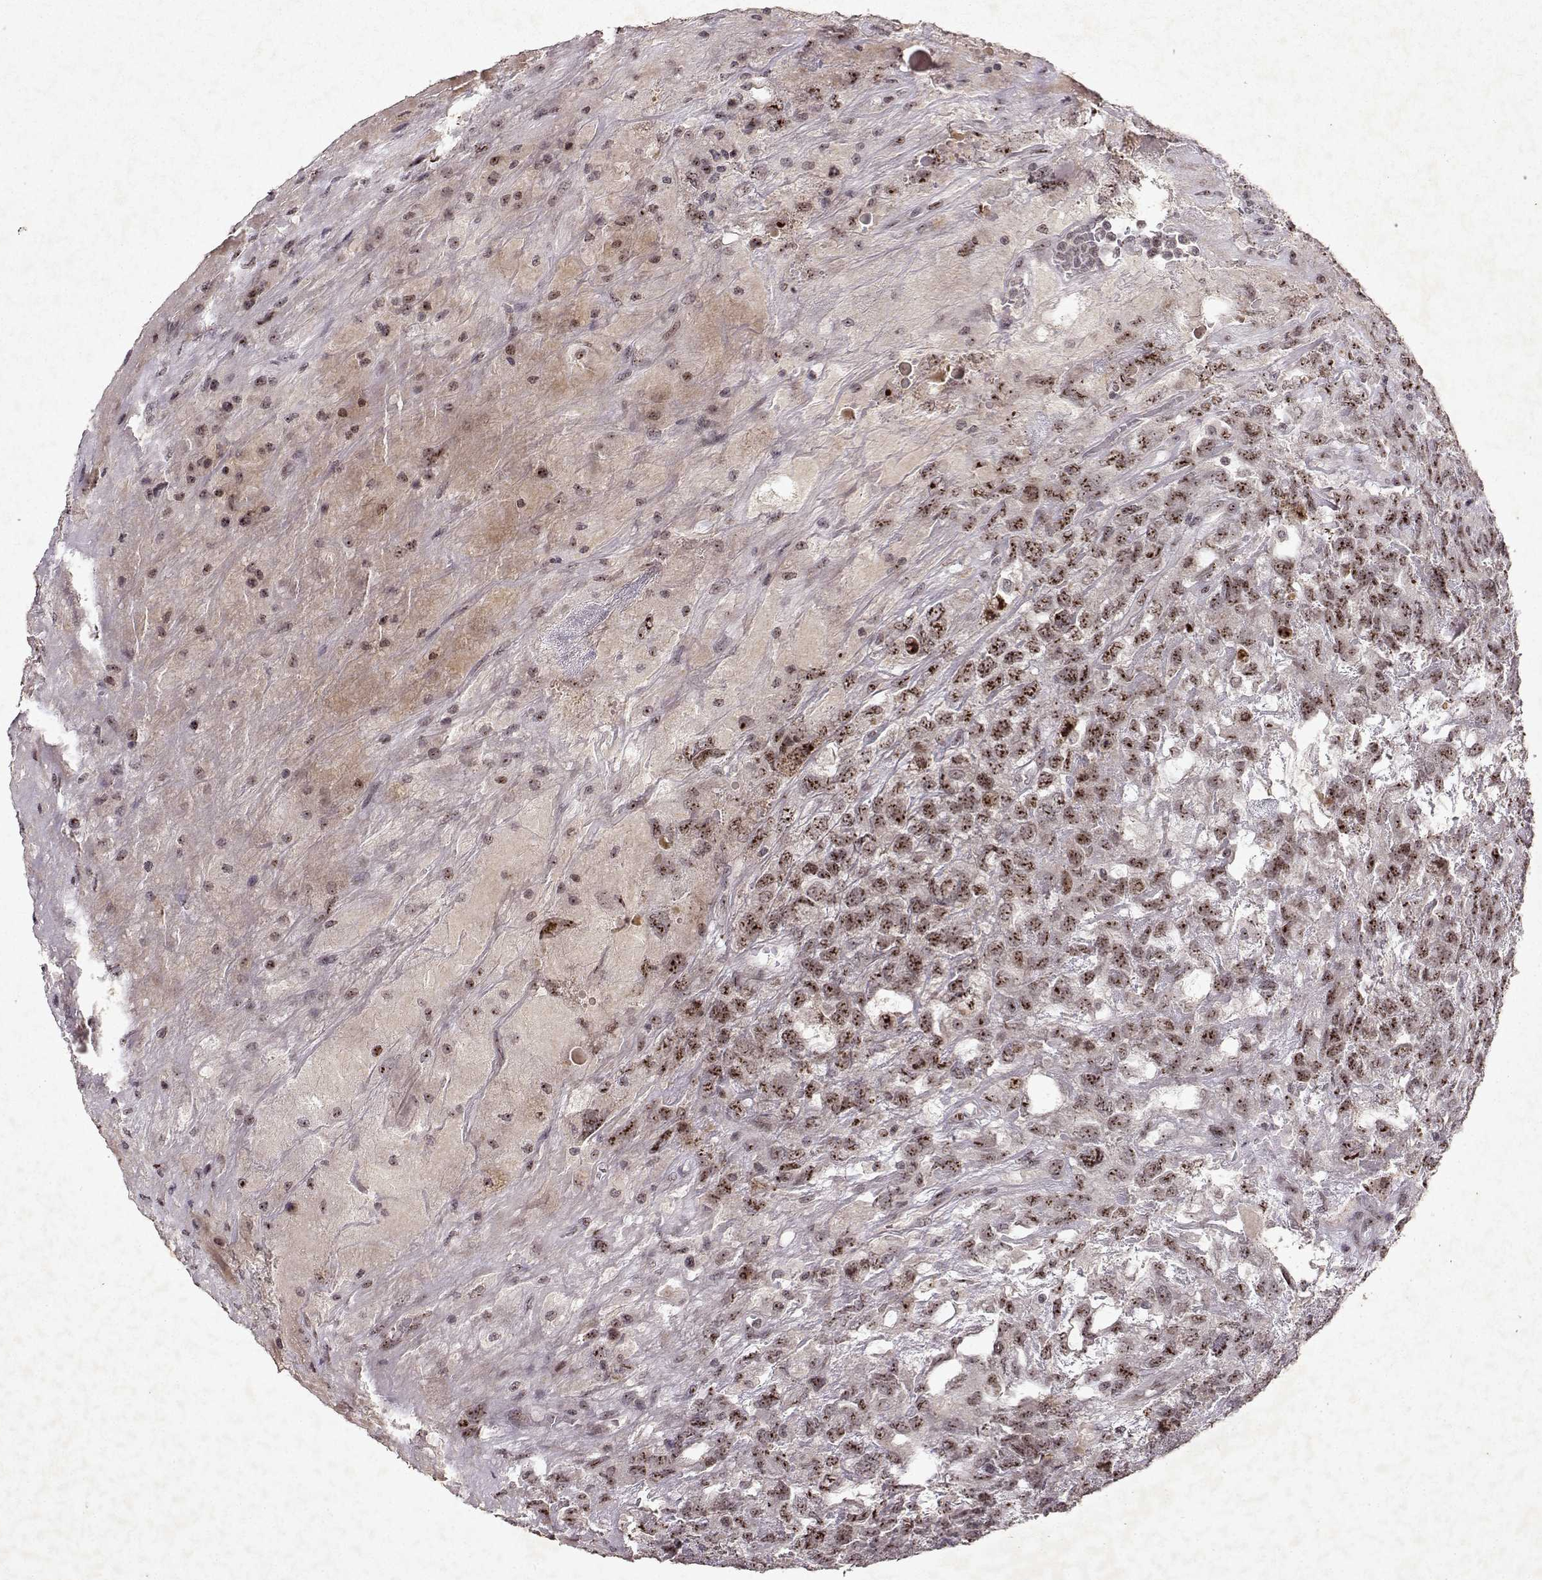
{"staining": {"intensity": "moderate", "quantity": ">75%", "location": "nuclear"}, "tissue": "testis cancer", "cell_type": "Tumor cells", "image_type": "cancer", "snomed": [{"axis": "morphology", "description": "Seminoma, NOS"}, {"axis": "topography", "description": "Testis"}], "caption": "Protein staining reveals moderate nuclear positivity in about >75% of tumor cells in testis cancer (seminoma). (brown staining indicates protein expression, while blue staining denotes nuclei).", "gene": "DDX56", "patient": {"sex": "male", "age": 52}}